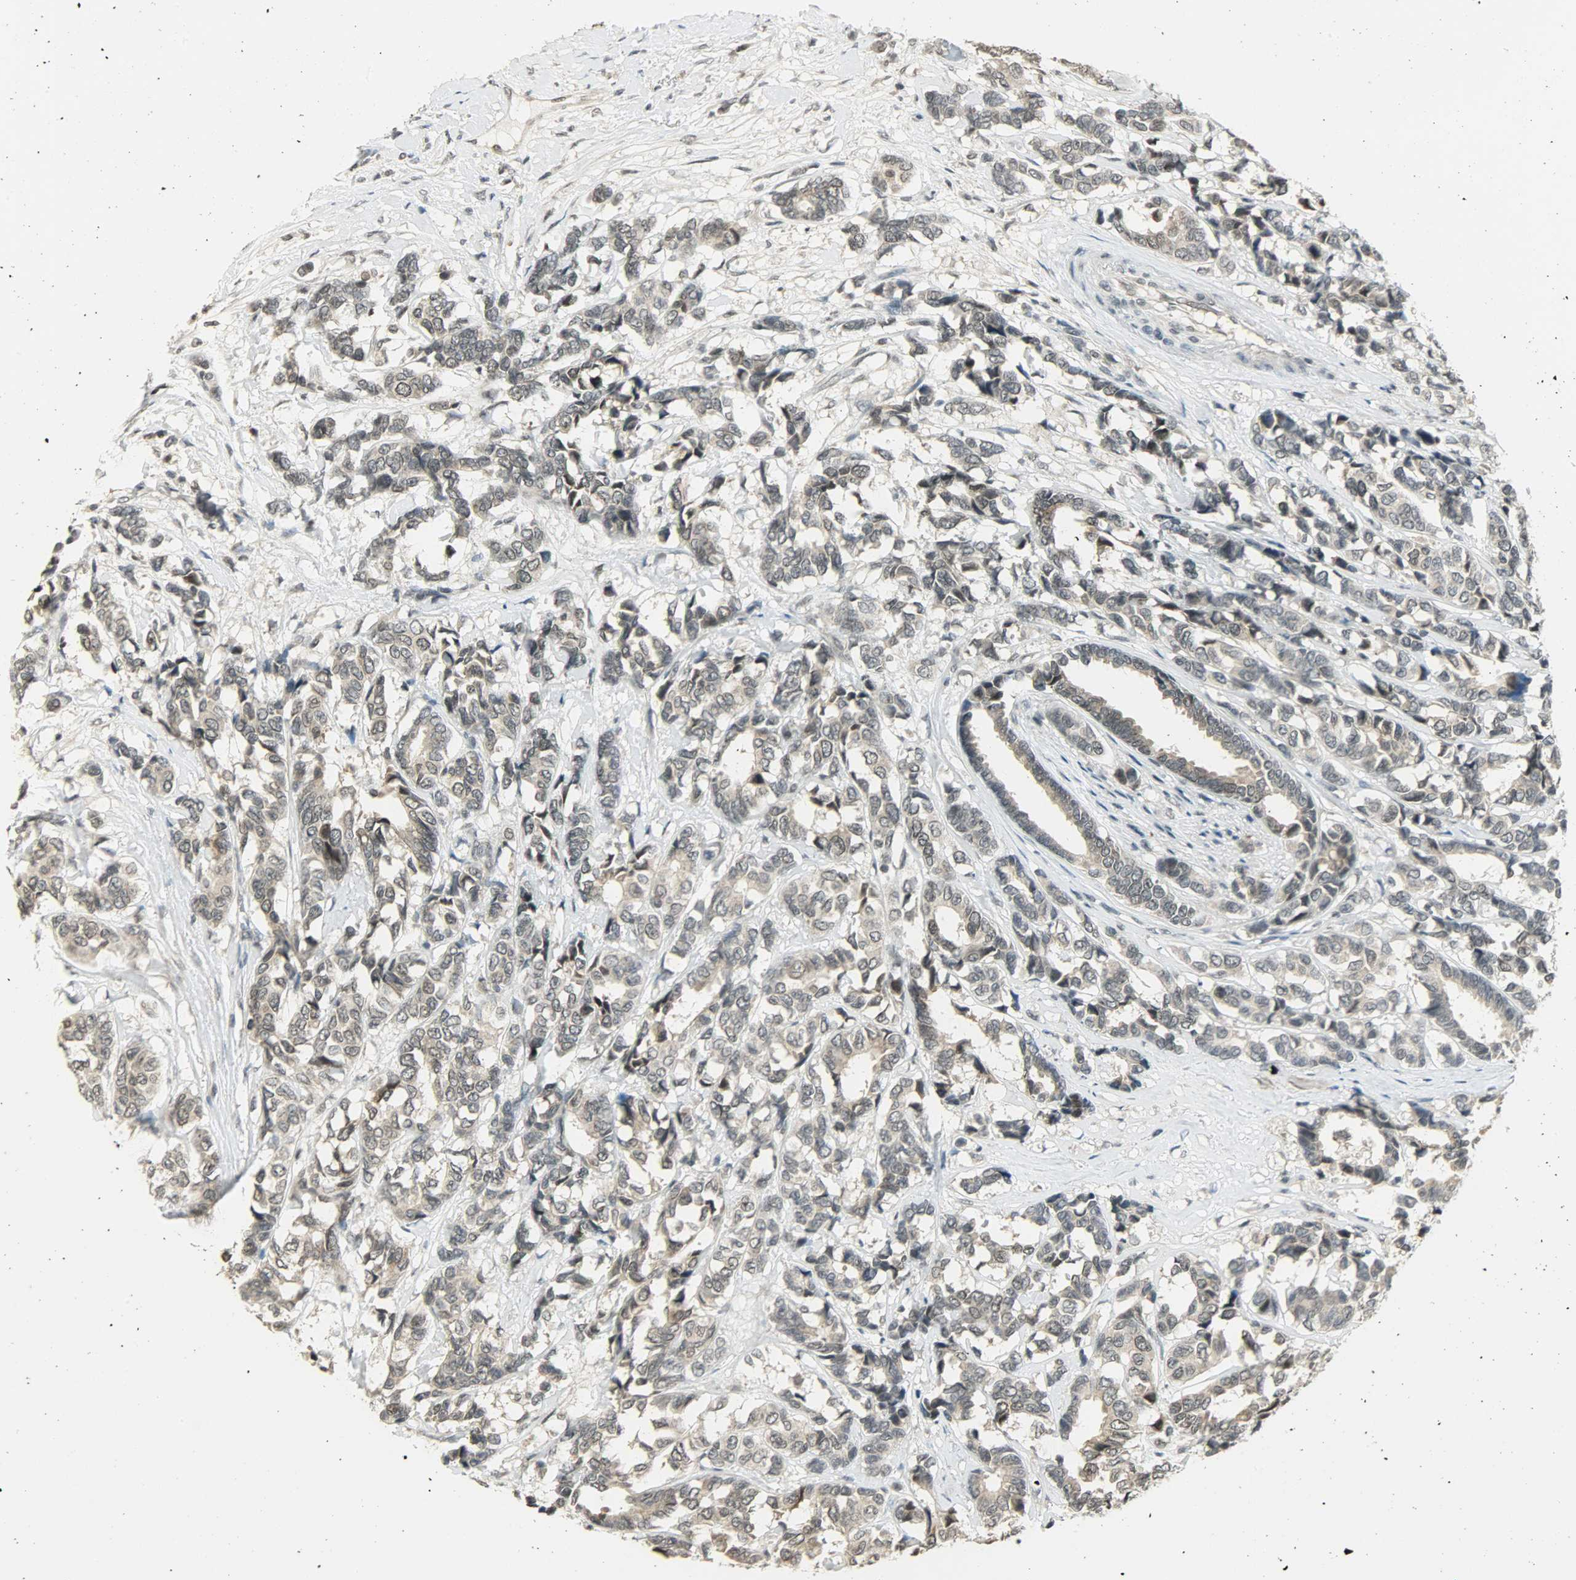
{"staining": {"intensity": "weak", "quantity": "25%-75%", "location": "nuclear"}, "tissue": "breast cancer", "cell_type": "Tumor cells", "image_type": "cancer", "snomed": [{"axis": "morphology", "description": "Duct carcinoma"}, {"axis": "topography", "description": "Breast"}], "caption": "Immunohistochemical staining of human breast cancer demonstrates weak nuclear protein staining in approximately 25%-75% of tumor cells. (Brightfield microscopy of DAB IHC at high magnification).", "gene": "SMARCA5", "patient": {"sex": "female", "age": 87}}